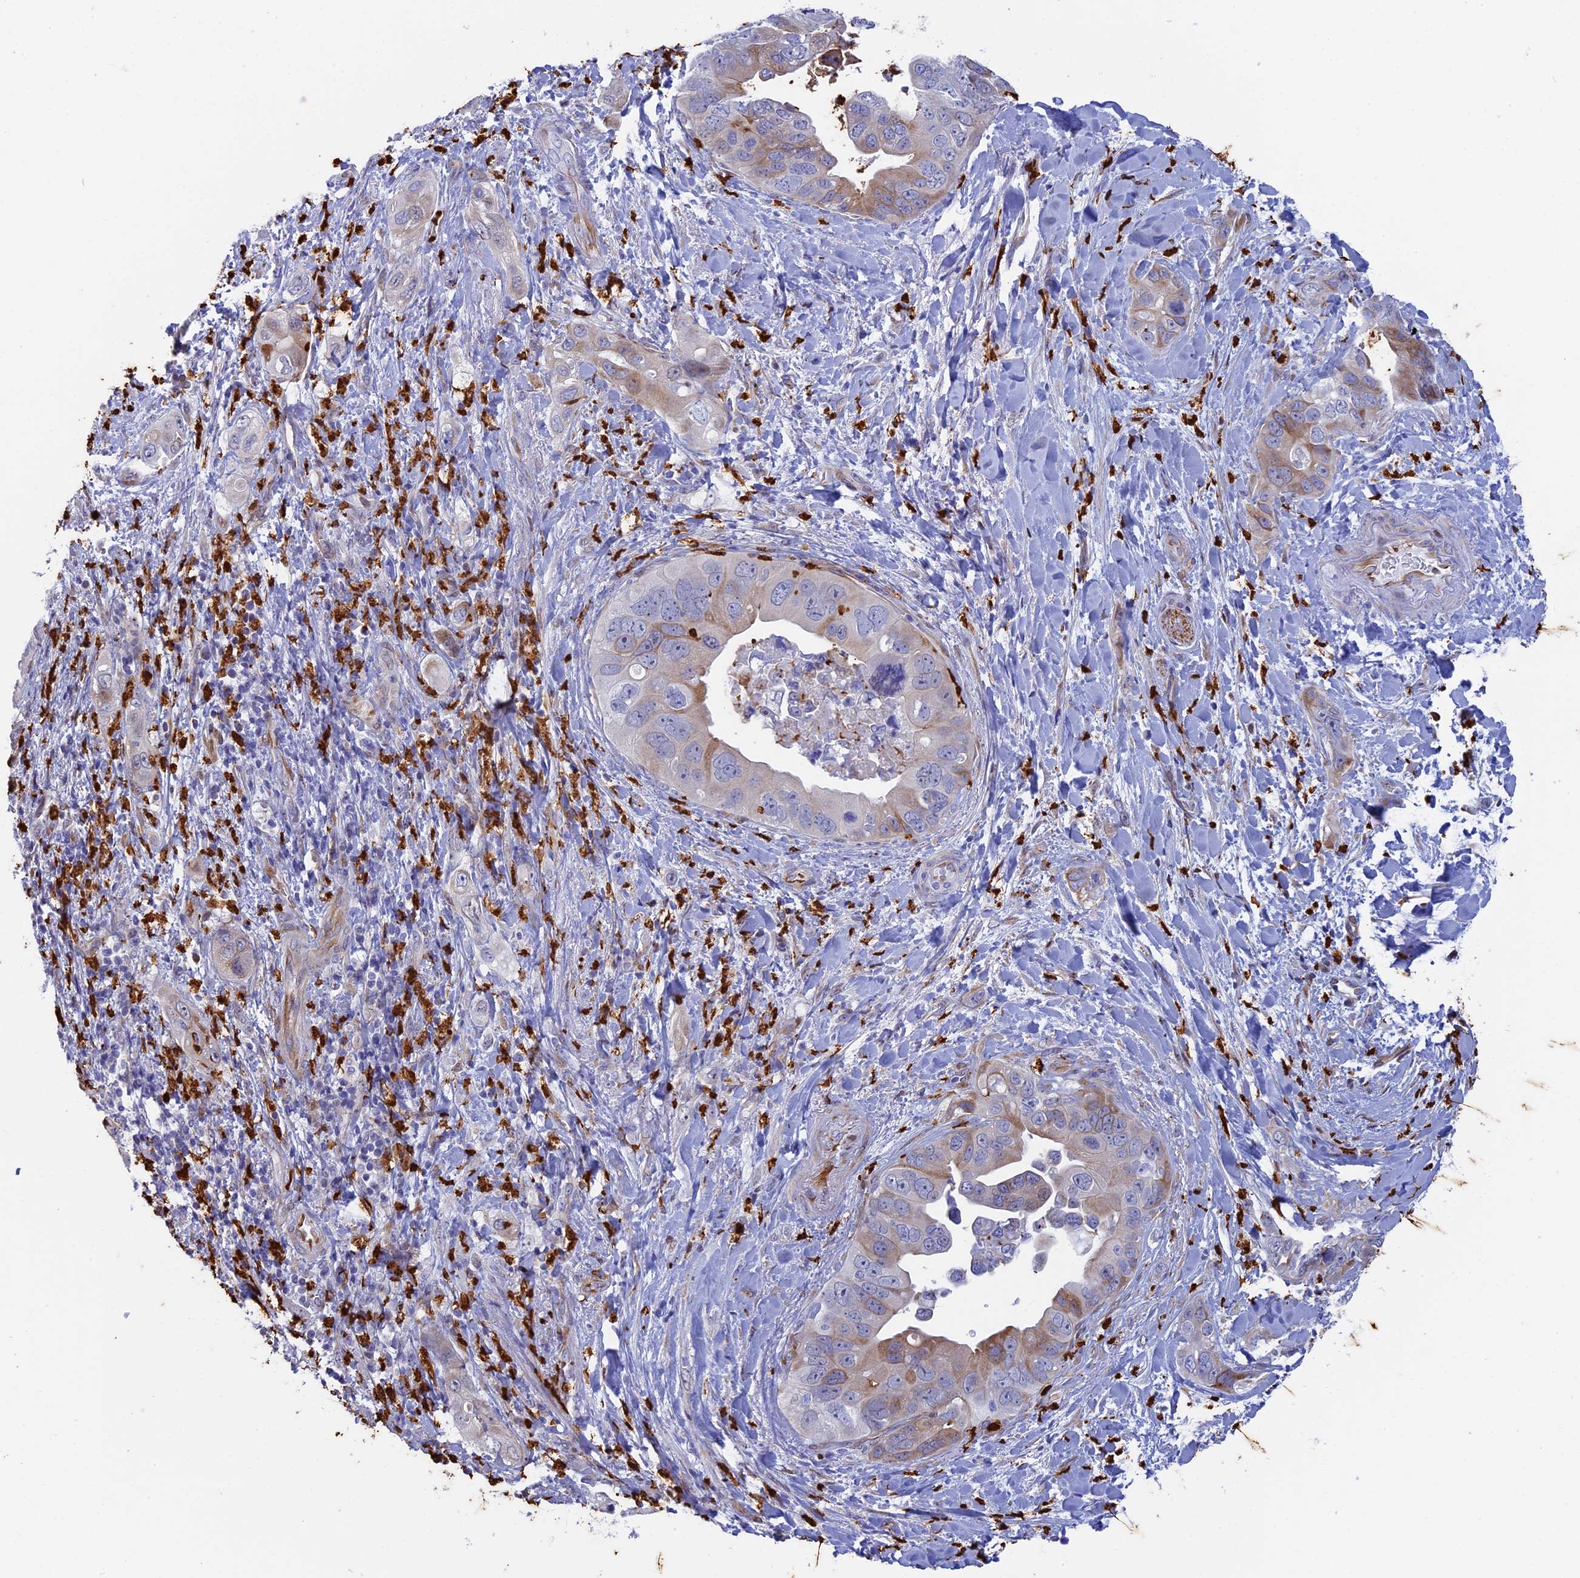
{"staining": {"intensity": "weak", "quantity": "25%-75%", "location": "cytoplasmic/membranous"}, "tissue": "pancreatic cancer", "cell_type": "Tumor cells", "image_type": "cancer", "snomed": [{"axis": "morphology", "description": "Adenocarcinoma, NOS"}, {"axis": "topography", "description": "Pancreas"}], "caption": "There is low levels of weak cytoplasmic/membranous expression in tumor cells of pancreatic cancer, as demonstrated by immunohistochemical staining (brown color).", "gene": "SLC26A1", "patient": {"sex": "female", "age": 78}}